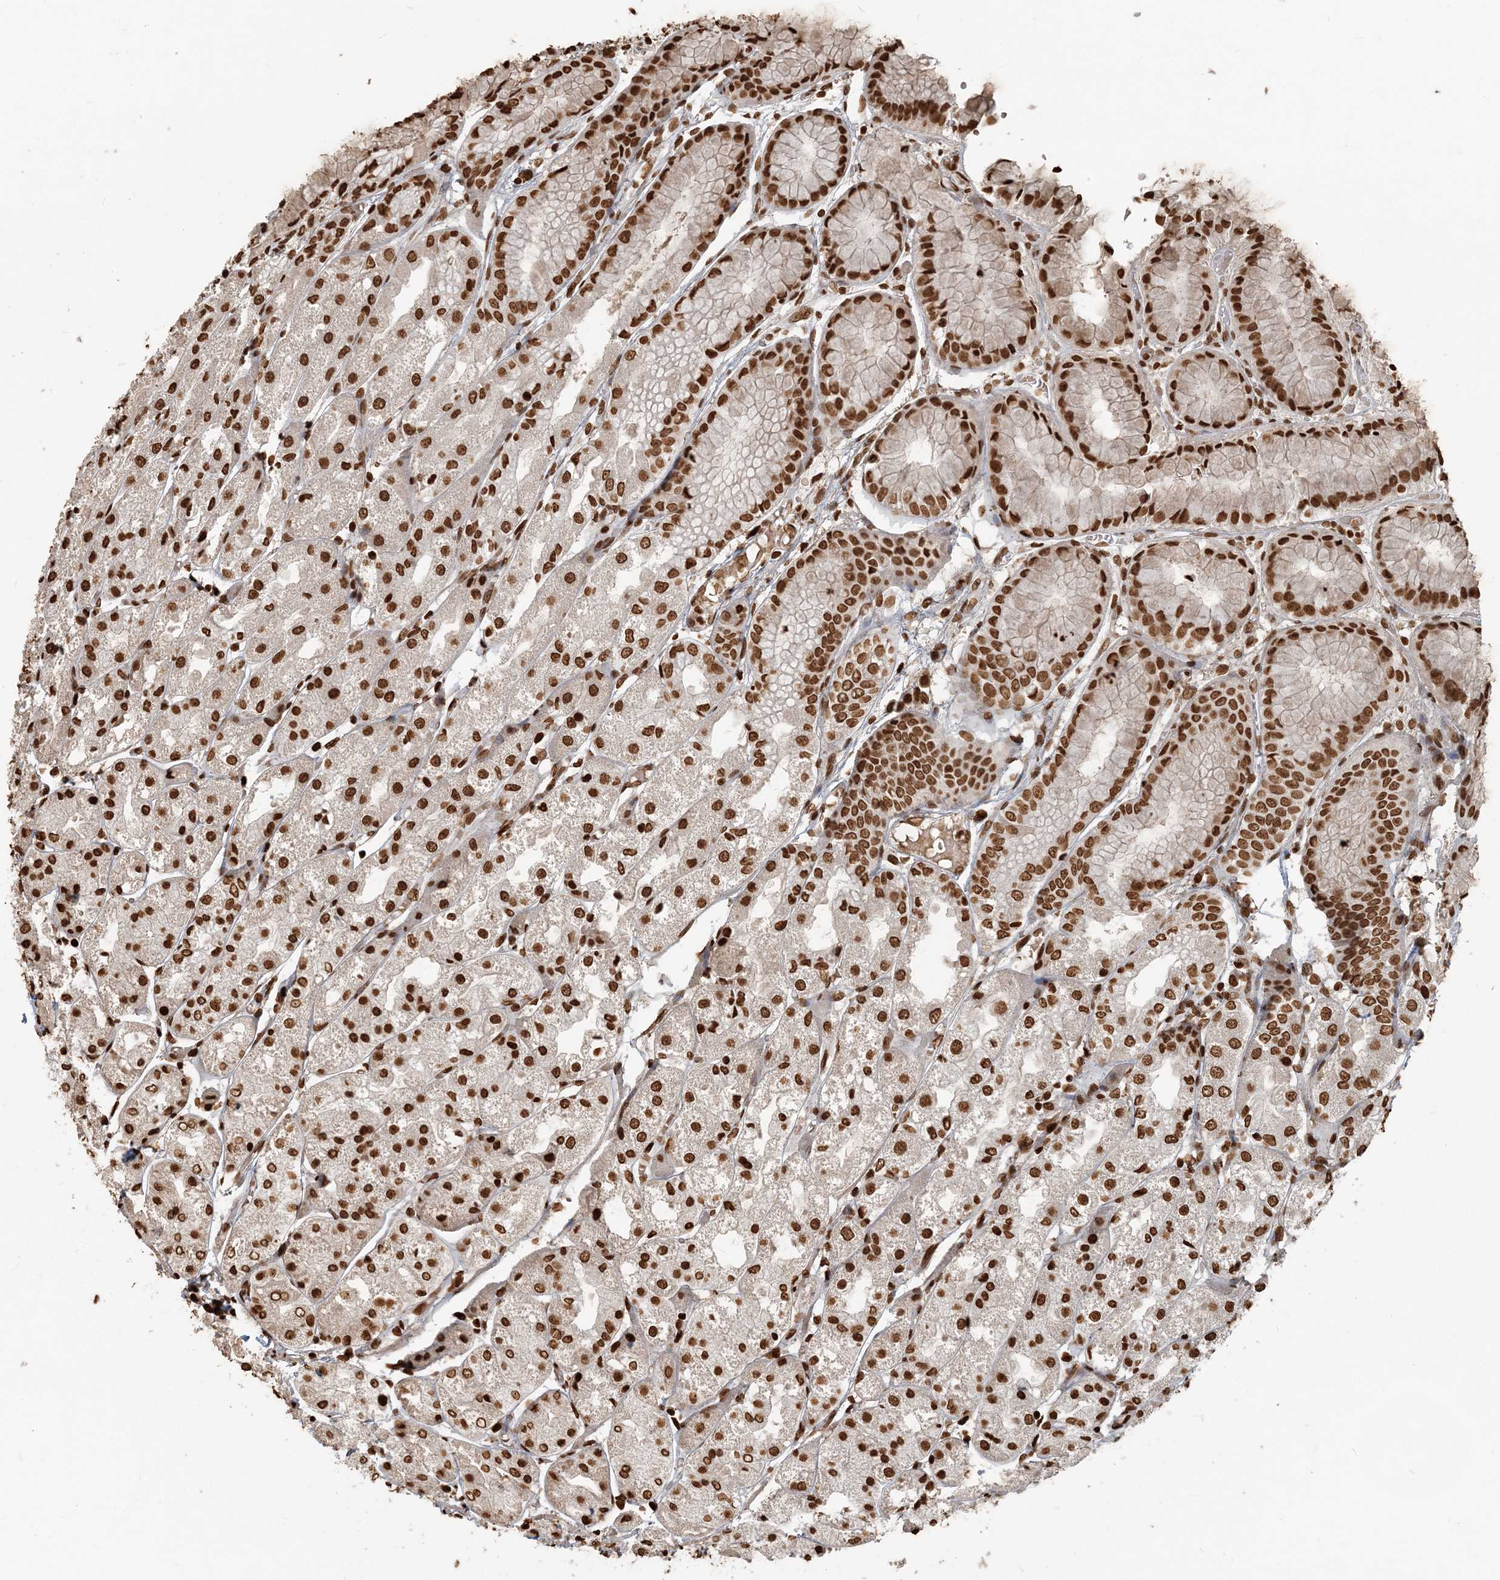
{"staining": {"intensity": "strong", "quantity": ">75%", "location": "nuclear"}, "tissue": "stomach", "cell_type": "Glandular cells", "image_type": "normal", "snomed": [{"axis": "morphology", "description": "Normal tissue, NOS"}, {"axis": "topography", "description": "Stomach, upper"}], "caption": "Immunohistochemical staining of normal human stomach reveals >75% levels of strong nuclear protein expression in approximately >75% of glandular cells.", "gene": "H3", "patient": {"sex": "male", "age": 72}}